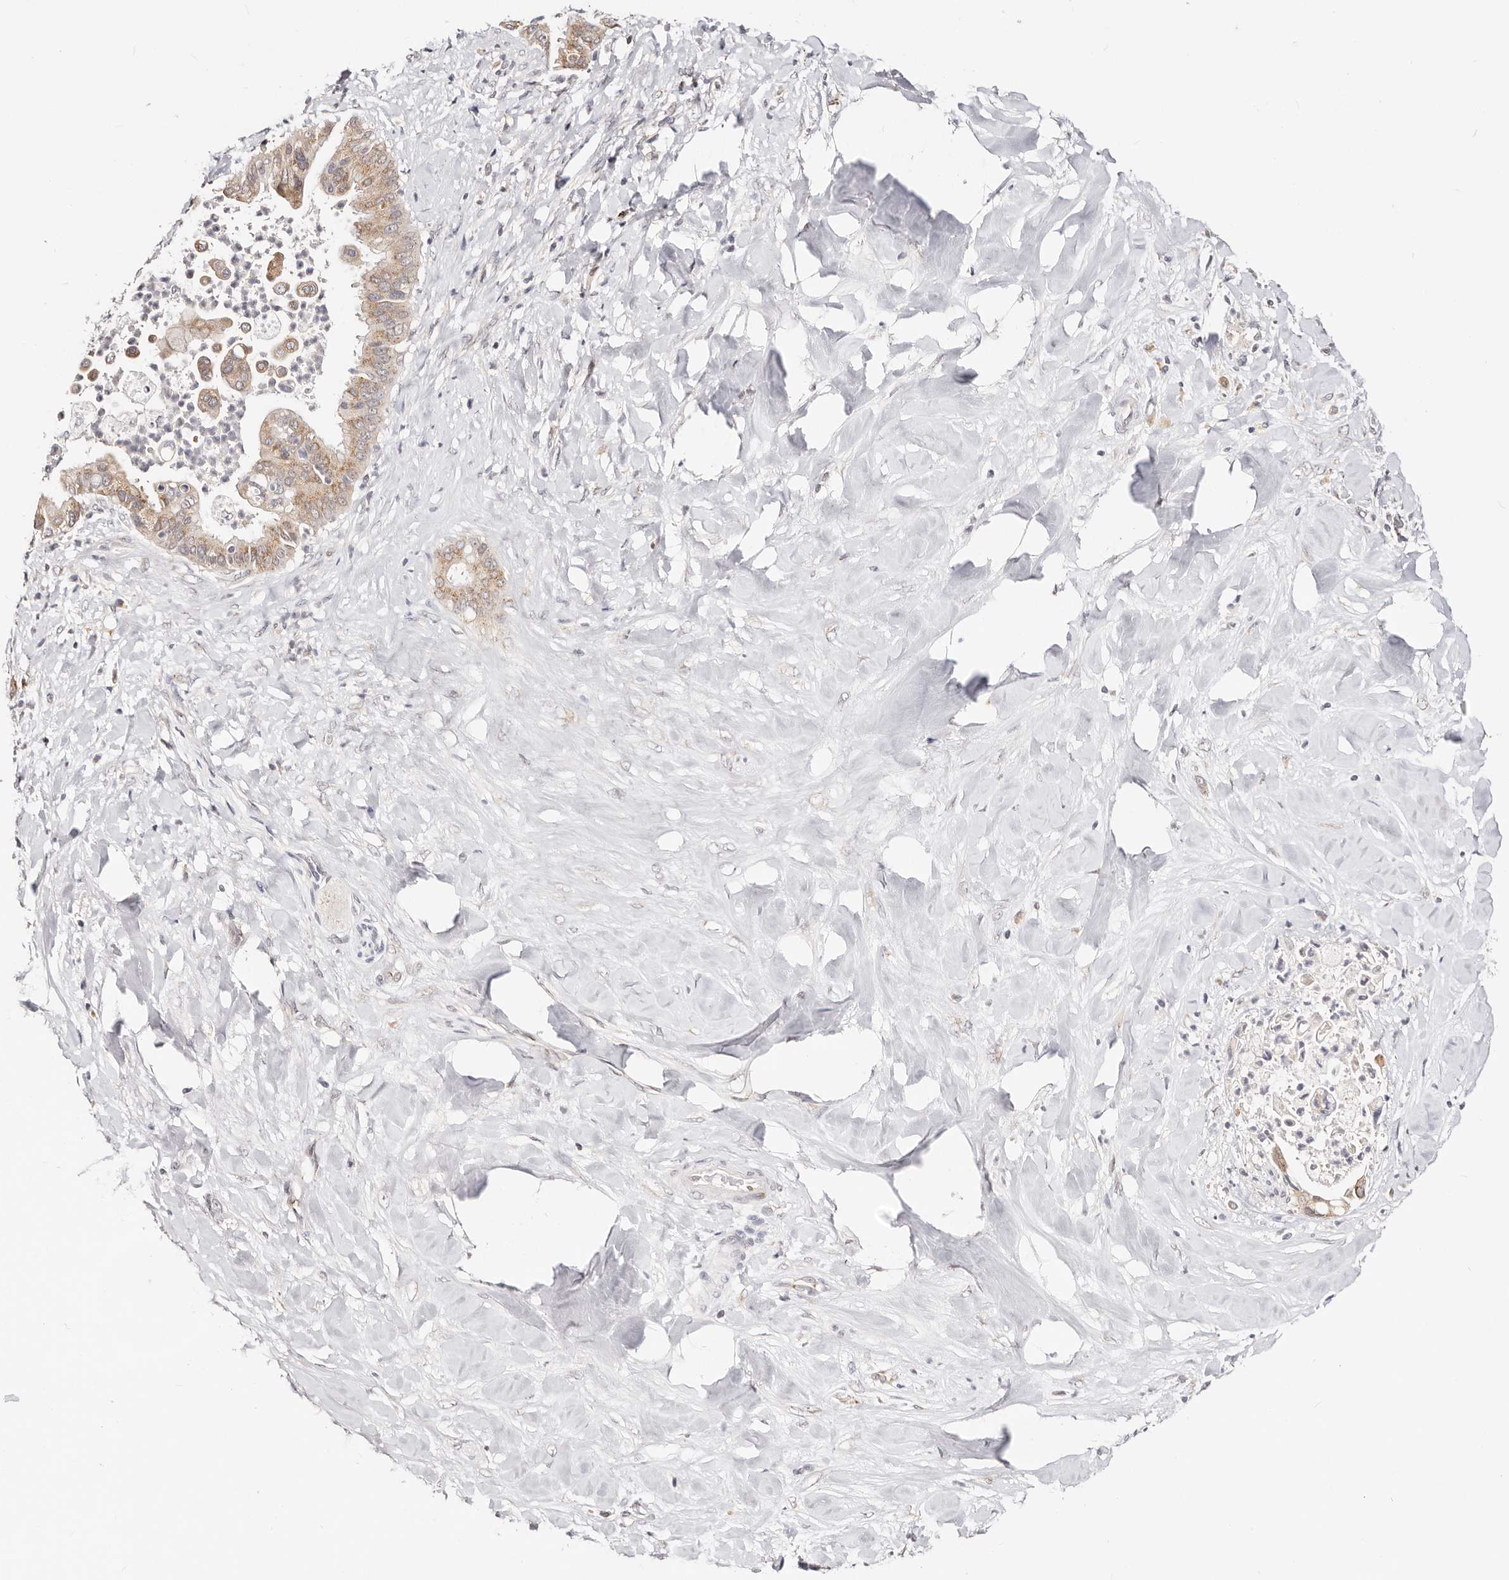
{"staining": {"intensity": "weak", "quantity": ">75%", "location": "cytoplasmic/membranous,nuclear"}, "tissue": "liver cancer", "cell_type": "Tumor cells", "image_type": "cancer", "snomed": [{"axis": "morphology", "description": "Cholangiocarcinoma"}, {"axis": "topography", "description": "Liver"}], "caption": "A high-resolution image shows immunohistochemistry staining of cholangiocarcinoma (liver), which shows weak cytoplasmic/membranous and nuclear expression in about >75% of tumor cells.", "gene": "VIPAS39", "patient": {"sex": "female", "age": 54}}